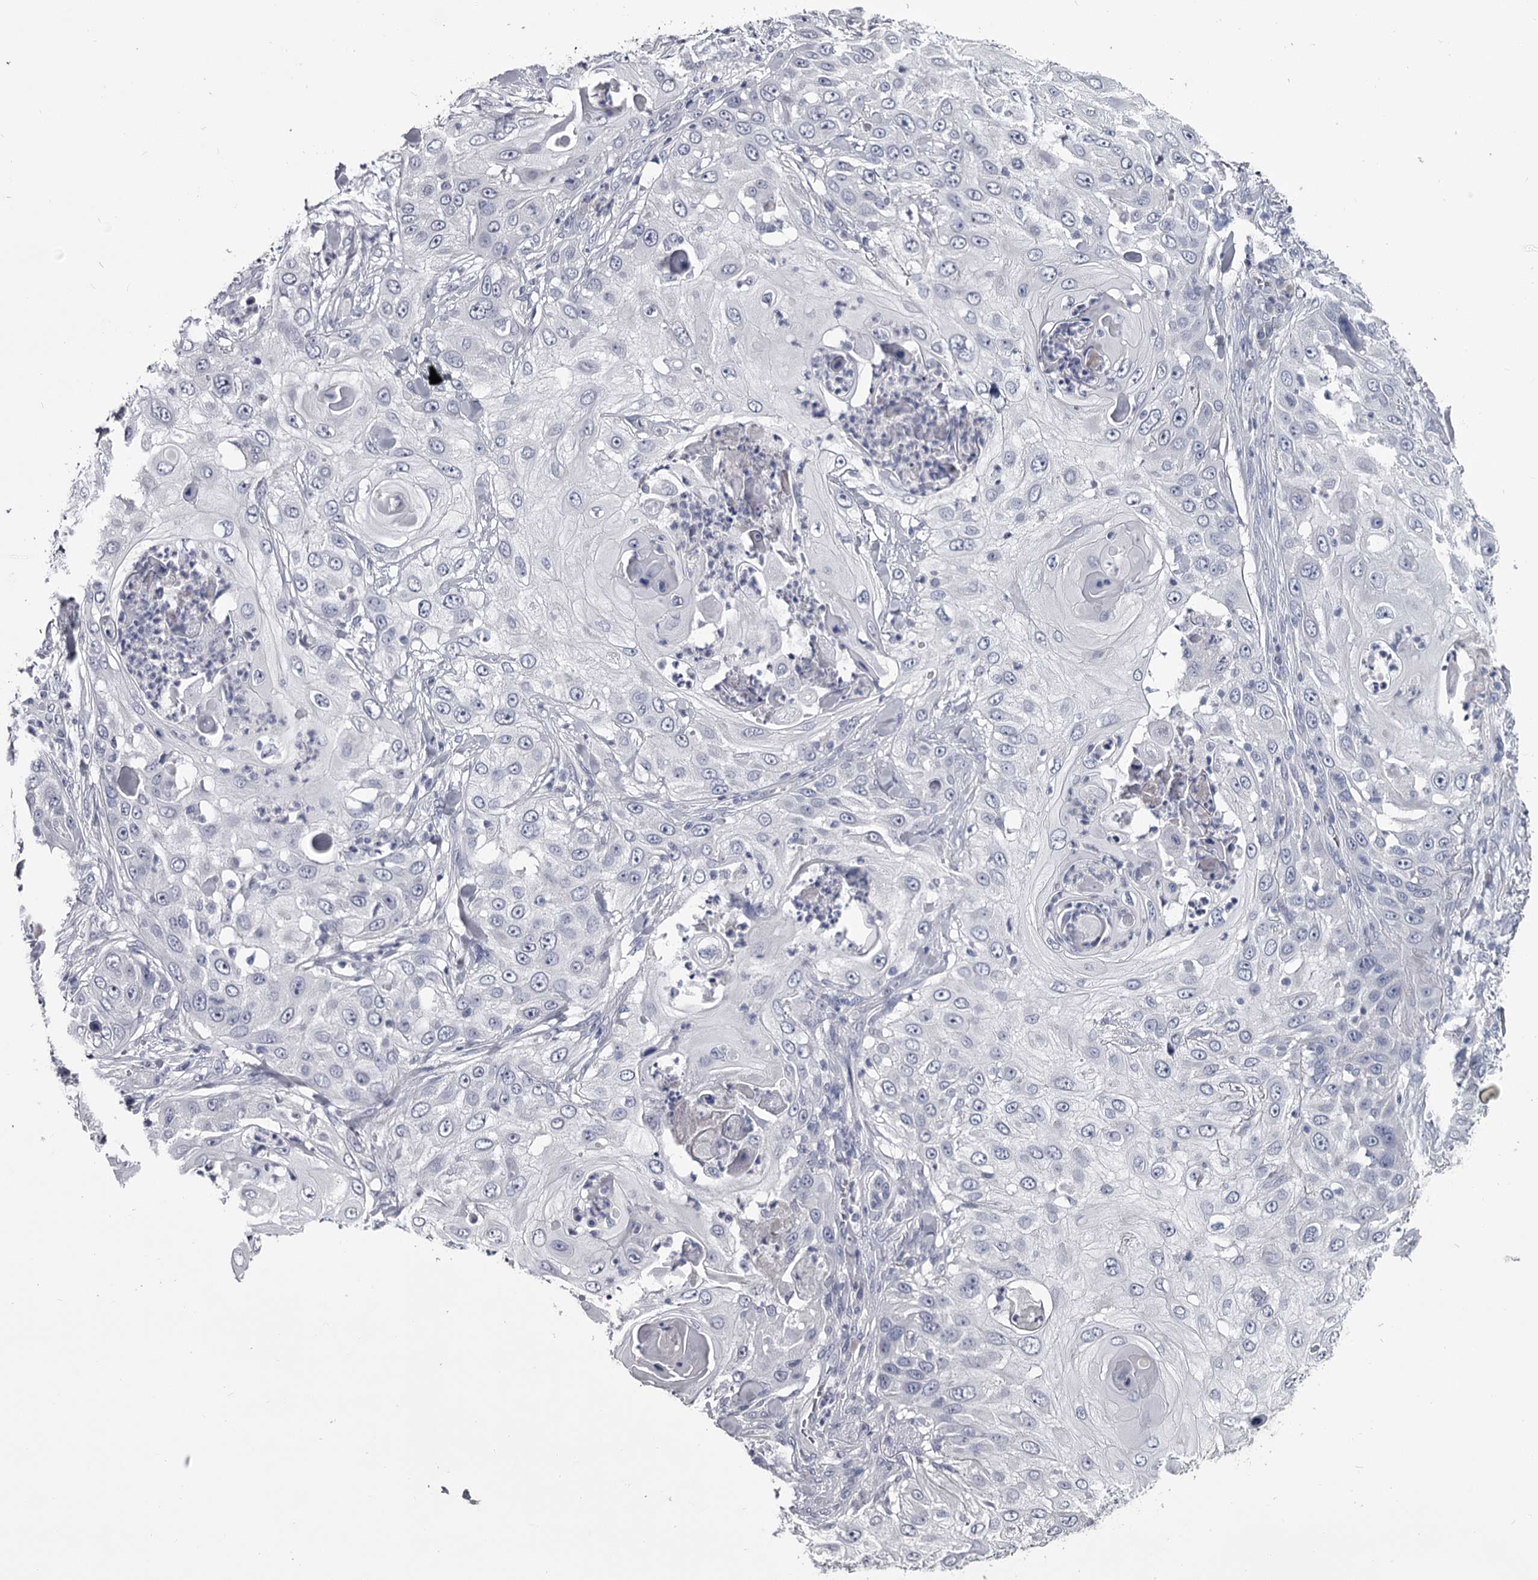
{"staining": {"intensity": "negative", "quantity": "none", "location": "none"}, "tissue": "skin cancer", "cell_type": "Tumor cells", "image_type": "cancer", "snomed": [{"axis": "morphology", "description": "Squamous cell carcinoma, NOS"}, {"axis": "topography", "description": "Skin"}], "caption": "Human squamous cell carcinoma (skin) stained for a protein using IHC displays no expression in tumor cells.", "gene": "DAO", "patient": {"sex": "female", "age": 44}}